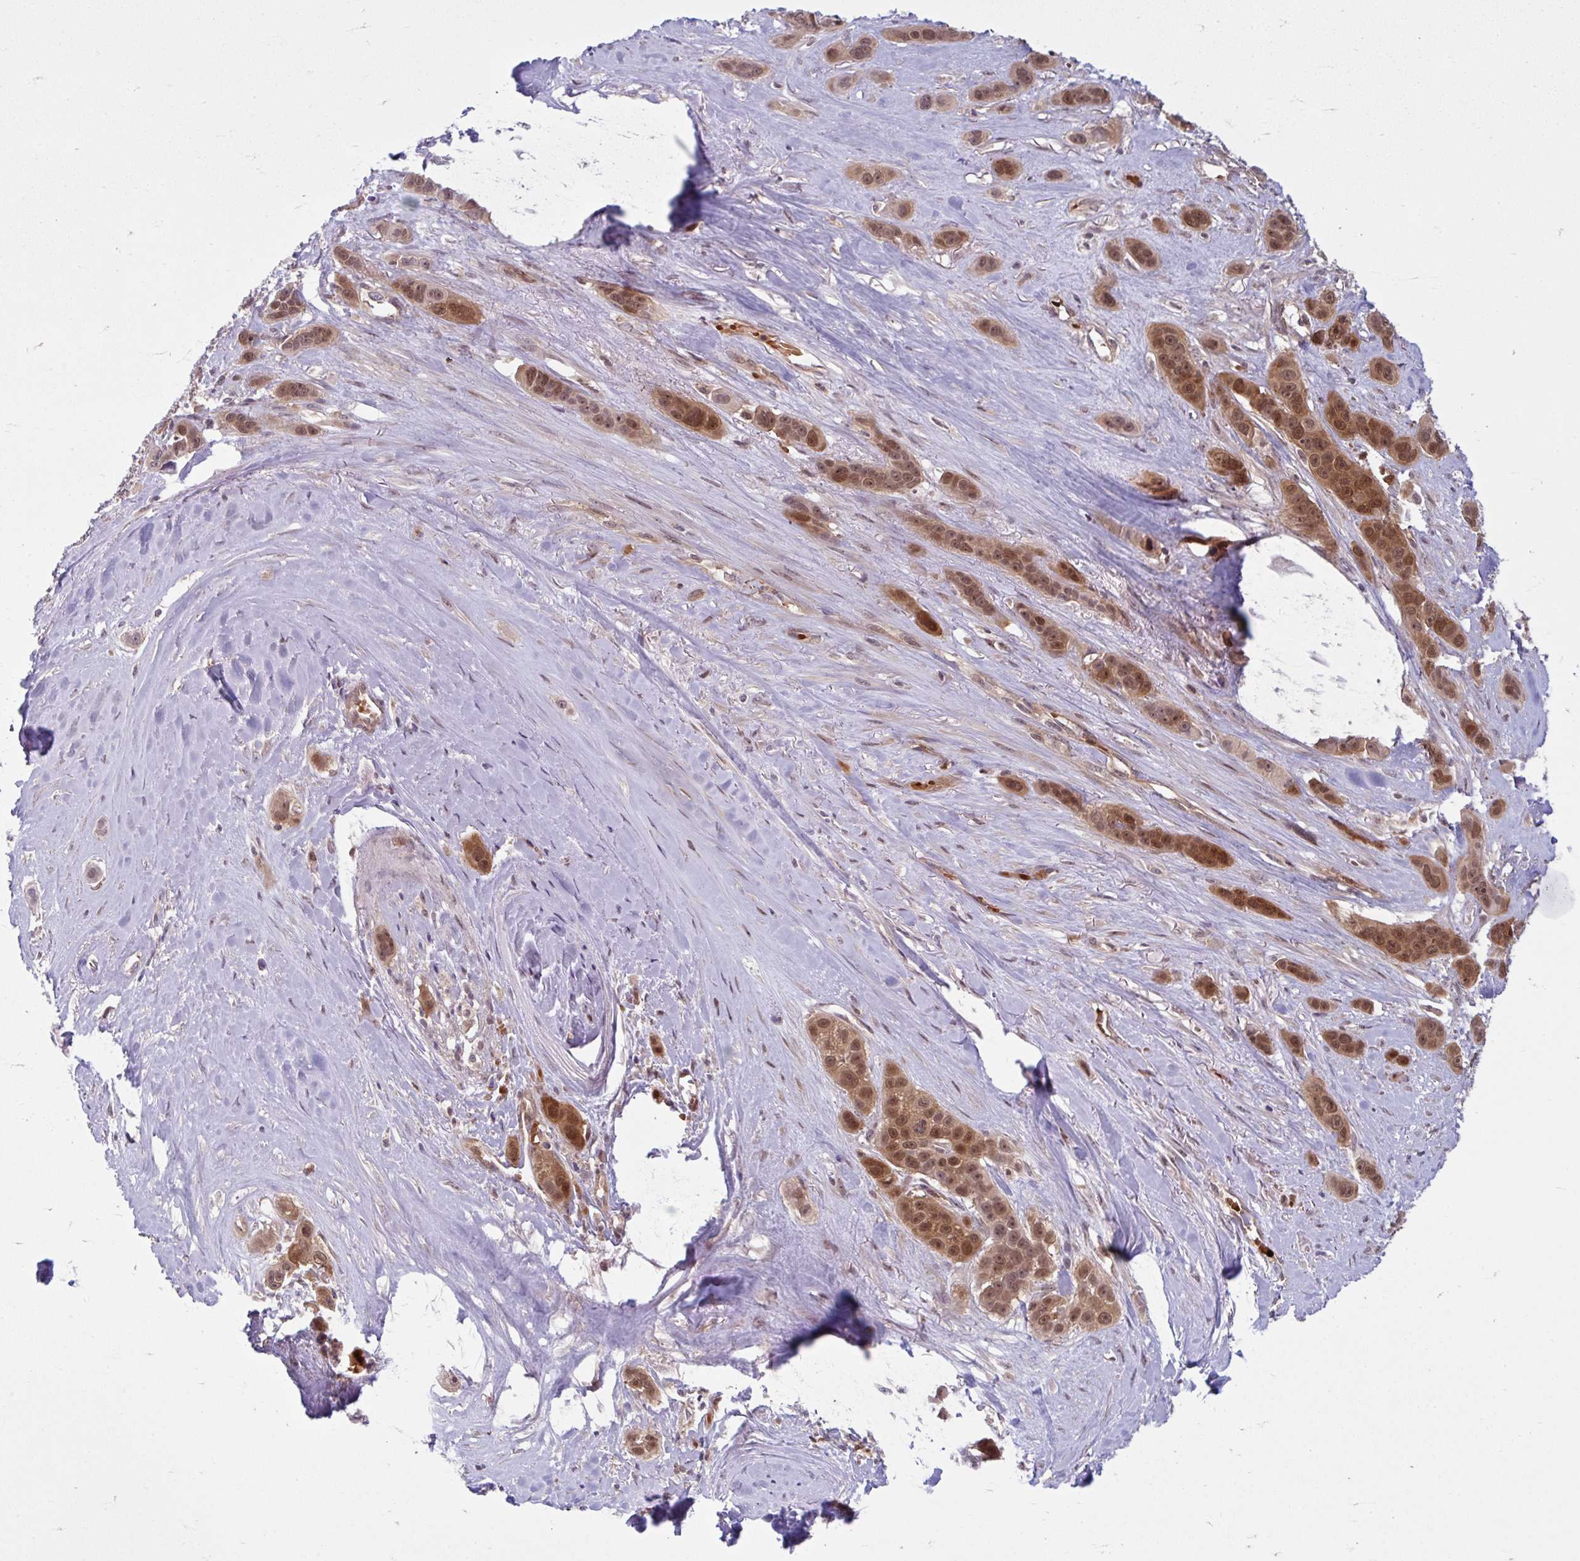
{"staining": {"intensity": "strong", "quantity": ">75%", "location": "cytoplasmic/membranous,nuclear"}, "tissue": "skin cancer", "cell_type": "Tumor cells", "image_type": "cancer", "snomed": [{"axis": "morphology", "description": "Squamous cell carcinoma, NOS"}, {"axis": "topography", "description": "Skin"}], "caption": "Immunohistochemistry (IHC) of skin squamous cell carcinoma demonstrates high levels of strong cytoplasmic/membranous and nuclear positivity in approximately >75% of tumor cells. (brown staining indicates protein expression, while blue staining denotes nuclei).", "gene": "HMBS", "patient": {"sex": "male", "age": 67}}